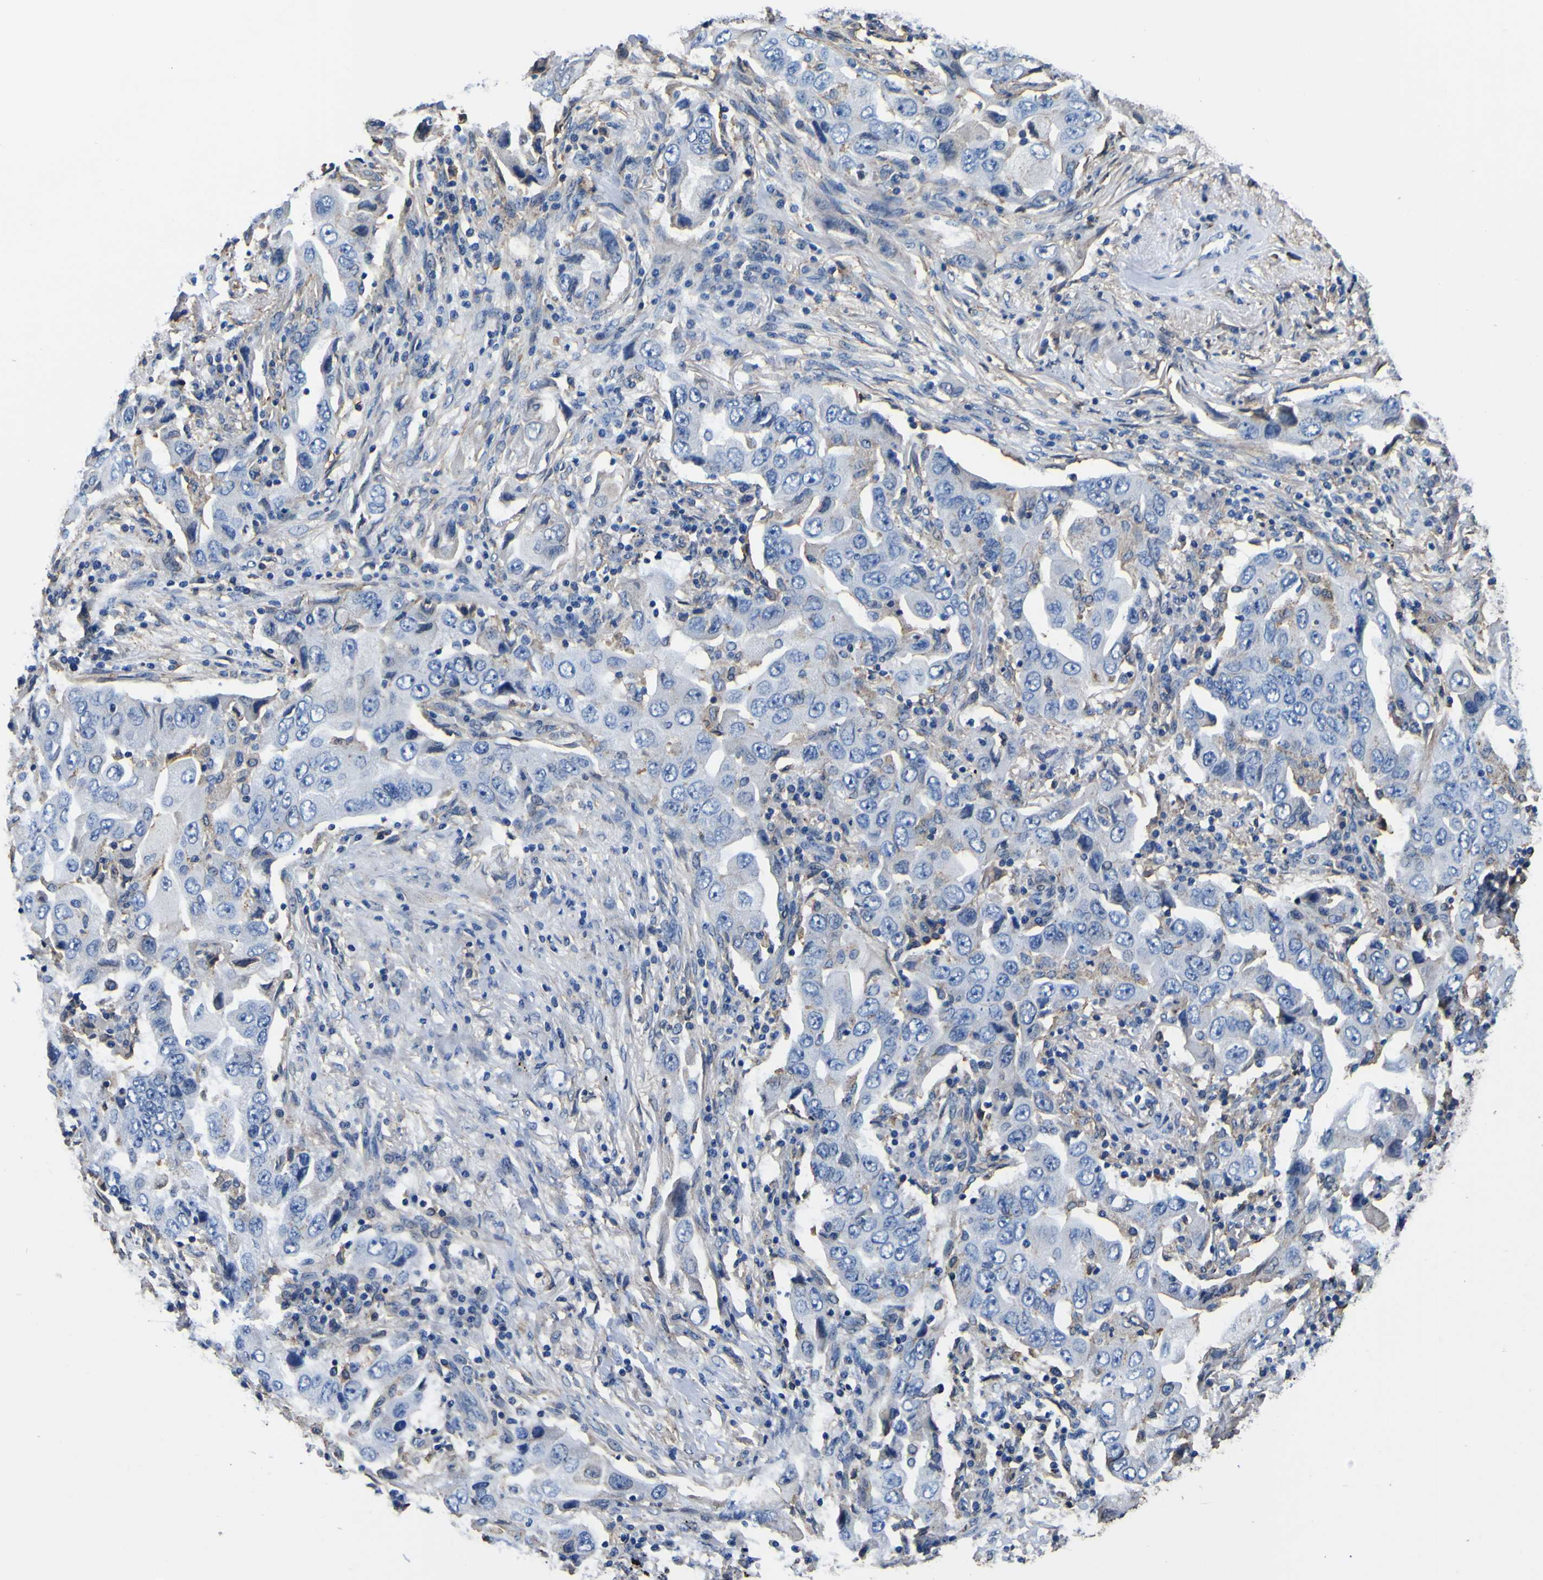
{"staining": {"intensity": "negative", "quantity": "none", "location": "none"}, "tissue": "lung cancer", "cell_type": "Tumor cells", "image_type": "cancer", "snomed": [{"axis": "morphology", "description": "Adenocarcinoma, NOS"}, {"axis": "topography", "description": "Lung"}], "caption": "DAB (3,3'-diaminobenzidine) immunohistochemical staining of human adenocarcinoma (lung) exhibits no significant staining in tumor cells.", "gene": "PXDN", "patient": {"sex": "female", "age": 65}}